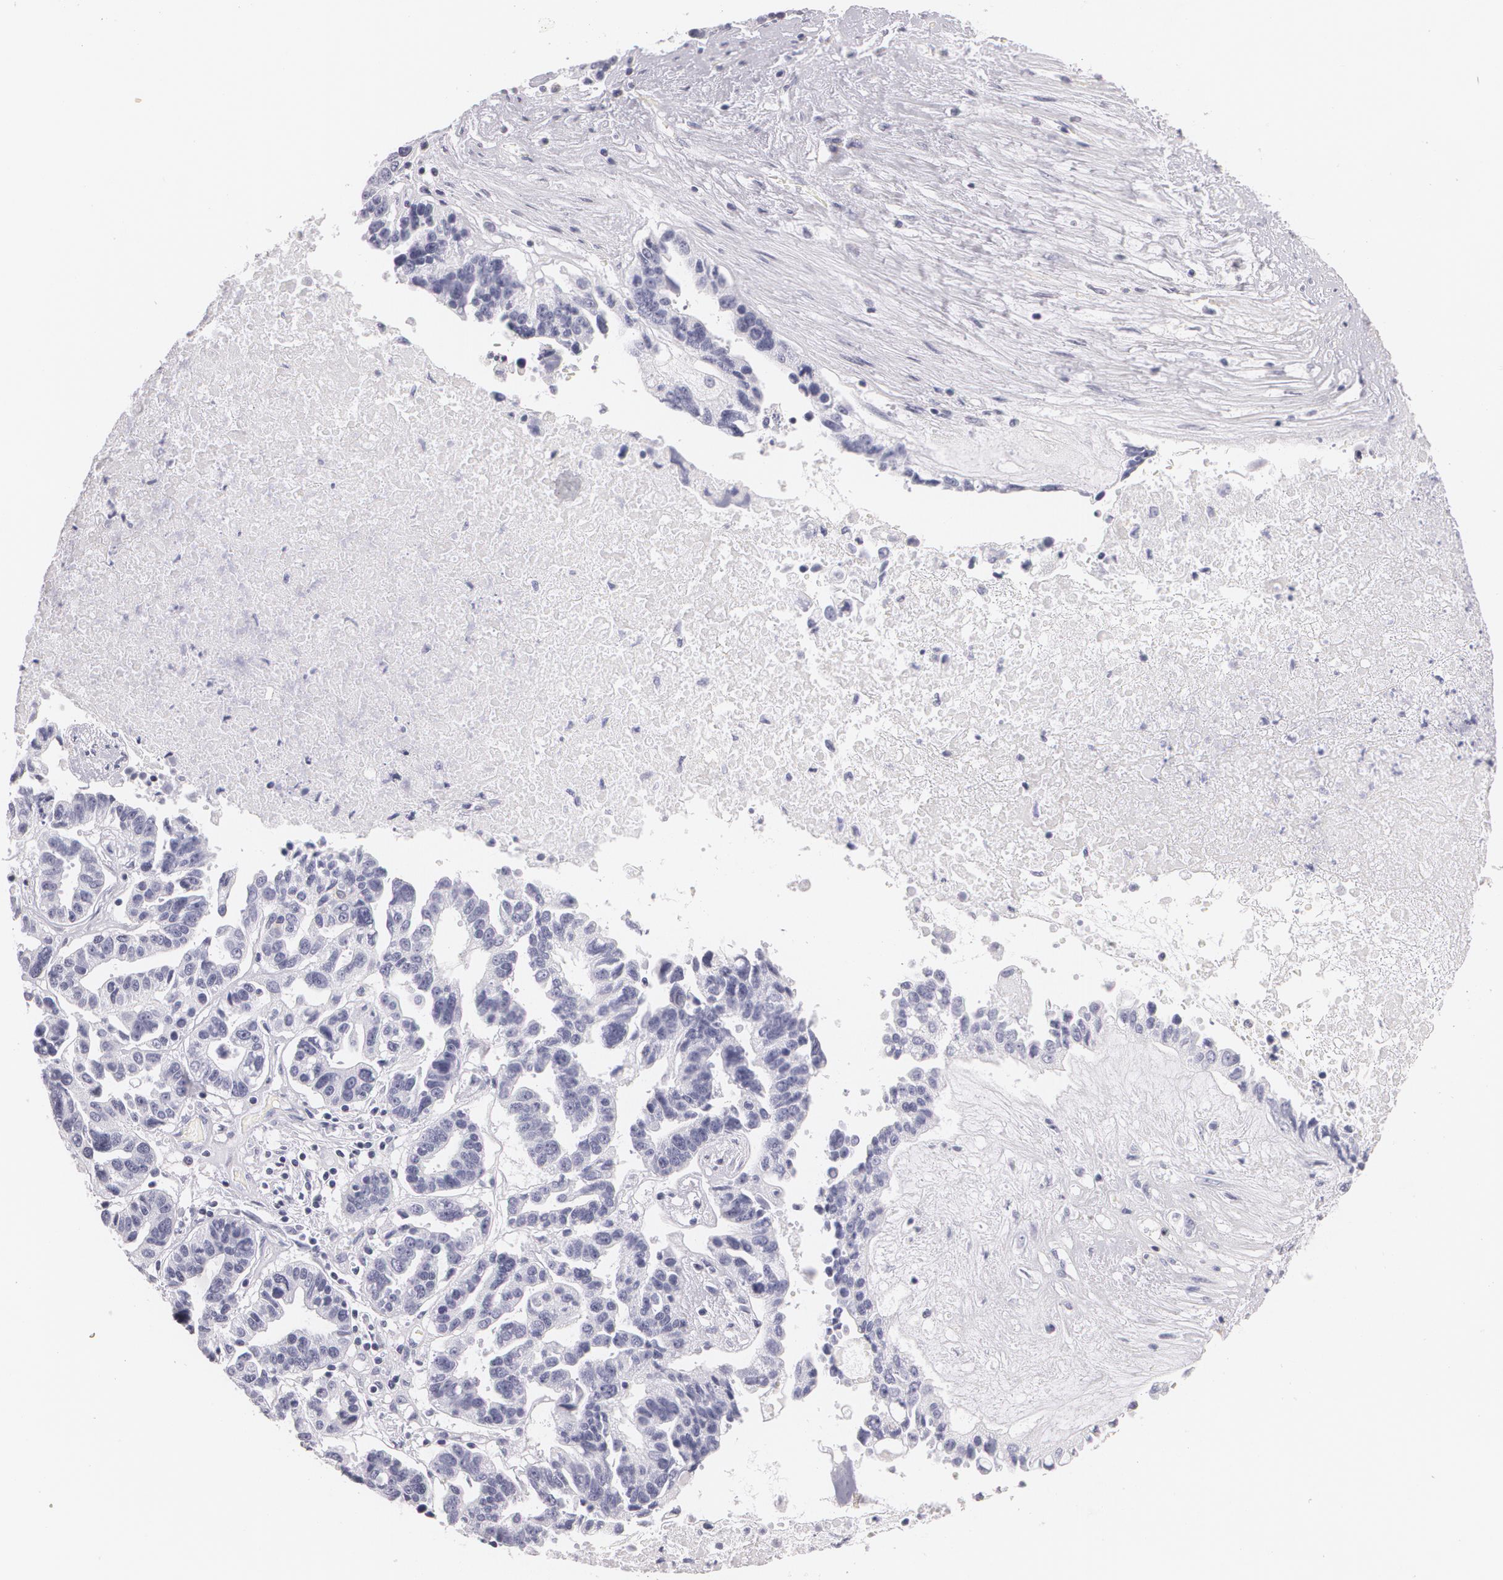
{"staining": {"intensity": "negative", "quantity": "none", "location": "none"}, "tissue": "ovarian cancer", "cell_type": "Tumor cells", "image_type": "cancer", "snomed": [{"axis": "morphology", "description": "Carcinoma, endometroid"}, {"axis": "morphology", "description": "Cystadenocarcinoma, serous, NOS"}, {"axis": "topography", "description": "Ovary"}], "caption": "A photomicrograph of human serous cystadenocarcinoma (ovarian) is negative for staining in tumor cells. (DAB (3,3'-diaminobenzidine) IHC, high magnification).", "gene": "NGFR", "patient": {"sex": "female", "age": 45}}